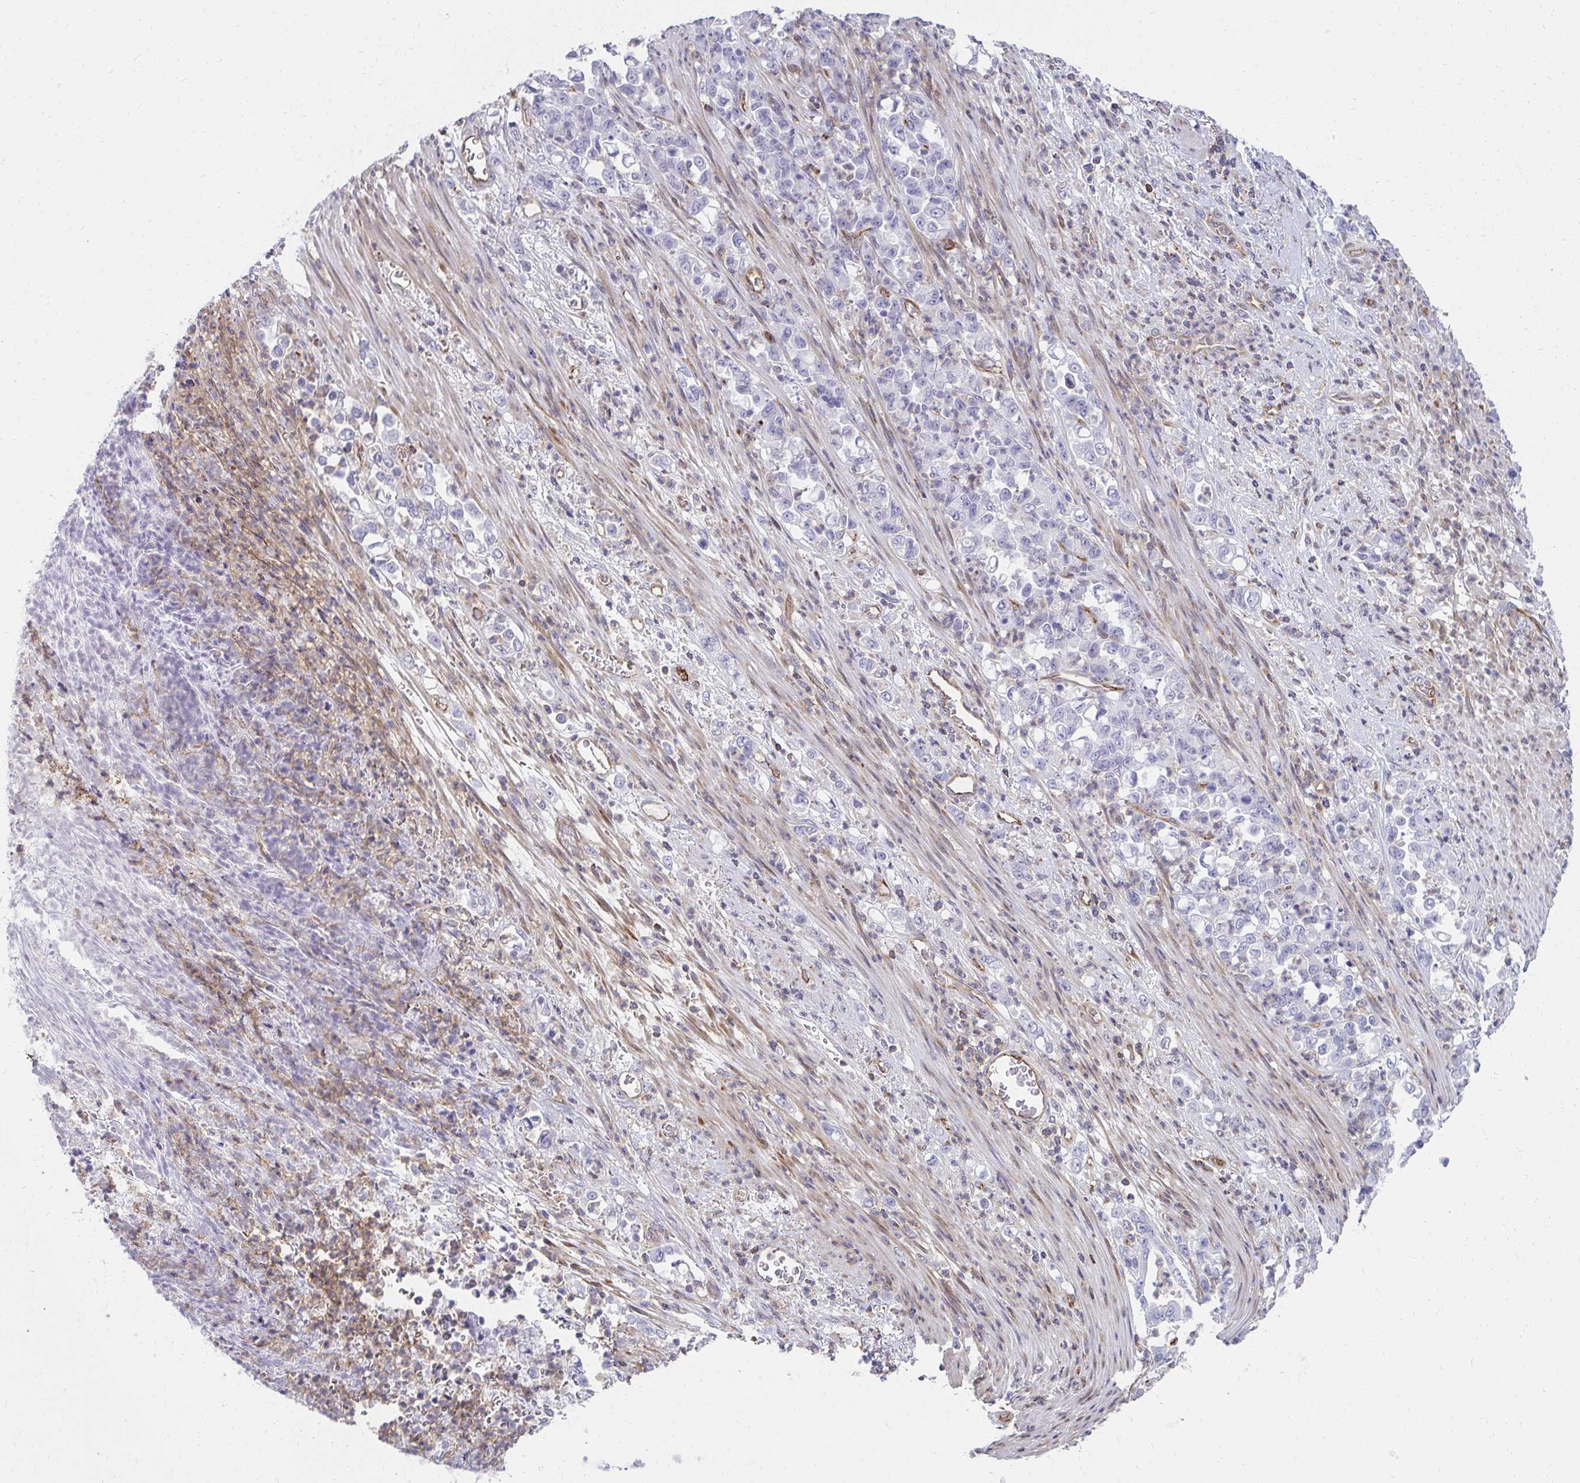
{"staining": {"intensity": "negative", "quantity": "none", "location": "none"}, "tissue": "stomach cancer", "cell_type": "Tumor cells", "image_type": "cancer", "snomed": [{"axis": "morphology", "description": "Normal tissue, NOS"}, {"axis": "morphology", "description": "Adenocarcinoma, NOS"}, {"axis": "topography", "description": "Stomach"}], "caption": "High magnification brightfield microscopy of adenocarcinoma (stomach) stained with DAB (3,3'-diaminobenzidine) (brown) and counterstained with hematoxylin (blue): tumor cells show no significant staining.", "gene": "FOXN3", "patient": {"sex": "female", "age": 79}}